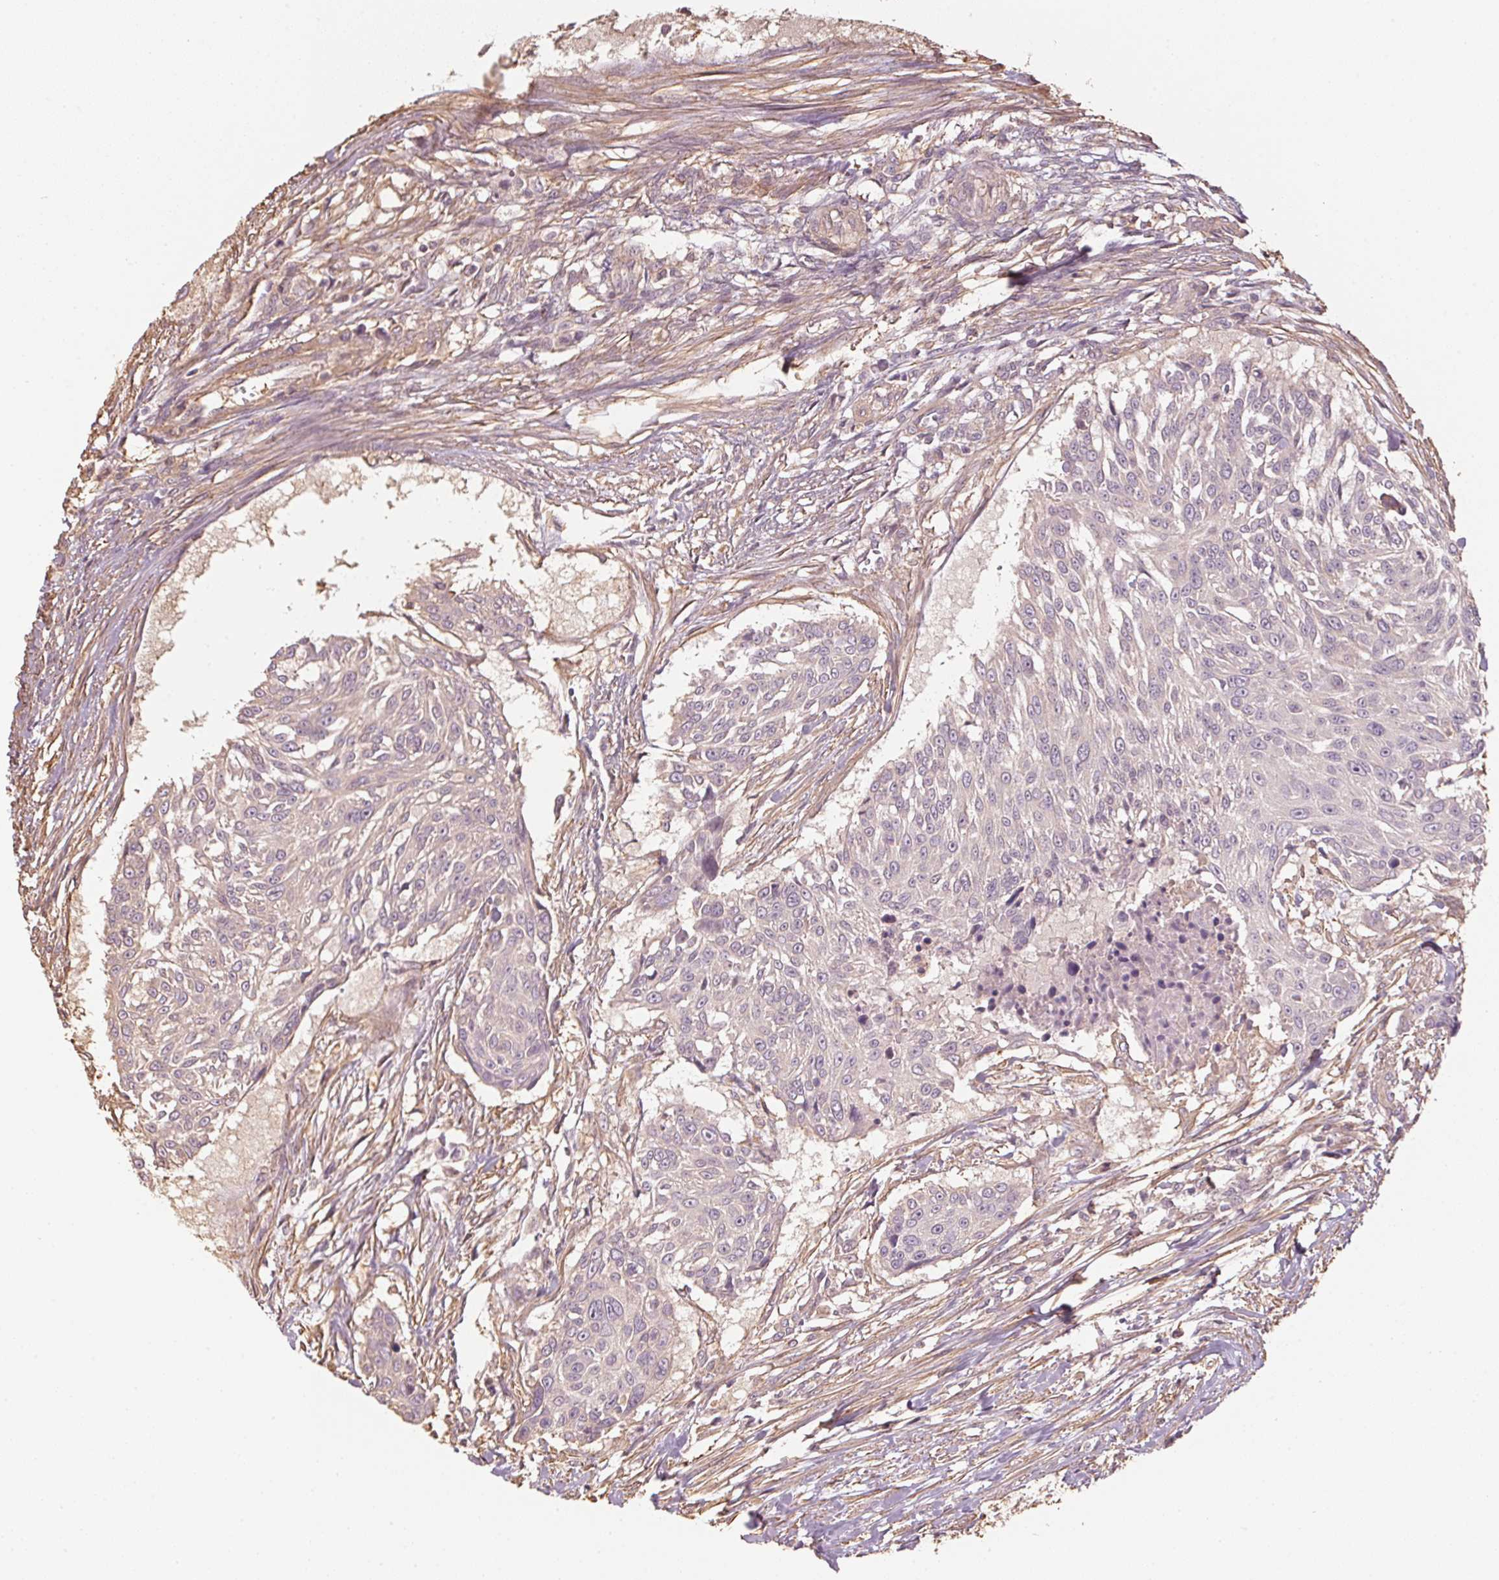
{"staining": {"intensity": "negative", "quantity": "none", "location": "none"}, "tissue": "urothelial cancer", "cell_type": "Tumor cells", "image_type": "cancer", "snomed": [{"axis": "morphology", "description": "Urothelial carcinoma, NOS"}, {"axis": "topography", "description": "Urinary bladder"}], "caption": "An image of human transitional cell carcinoma is negative for staining in tumor cells.", "gene": "QDPR", "patient": {"sex": "male", "age": 55}}